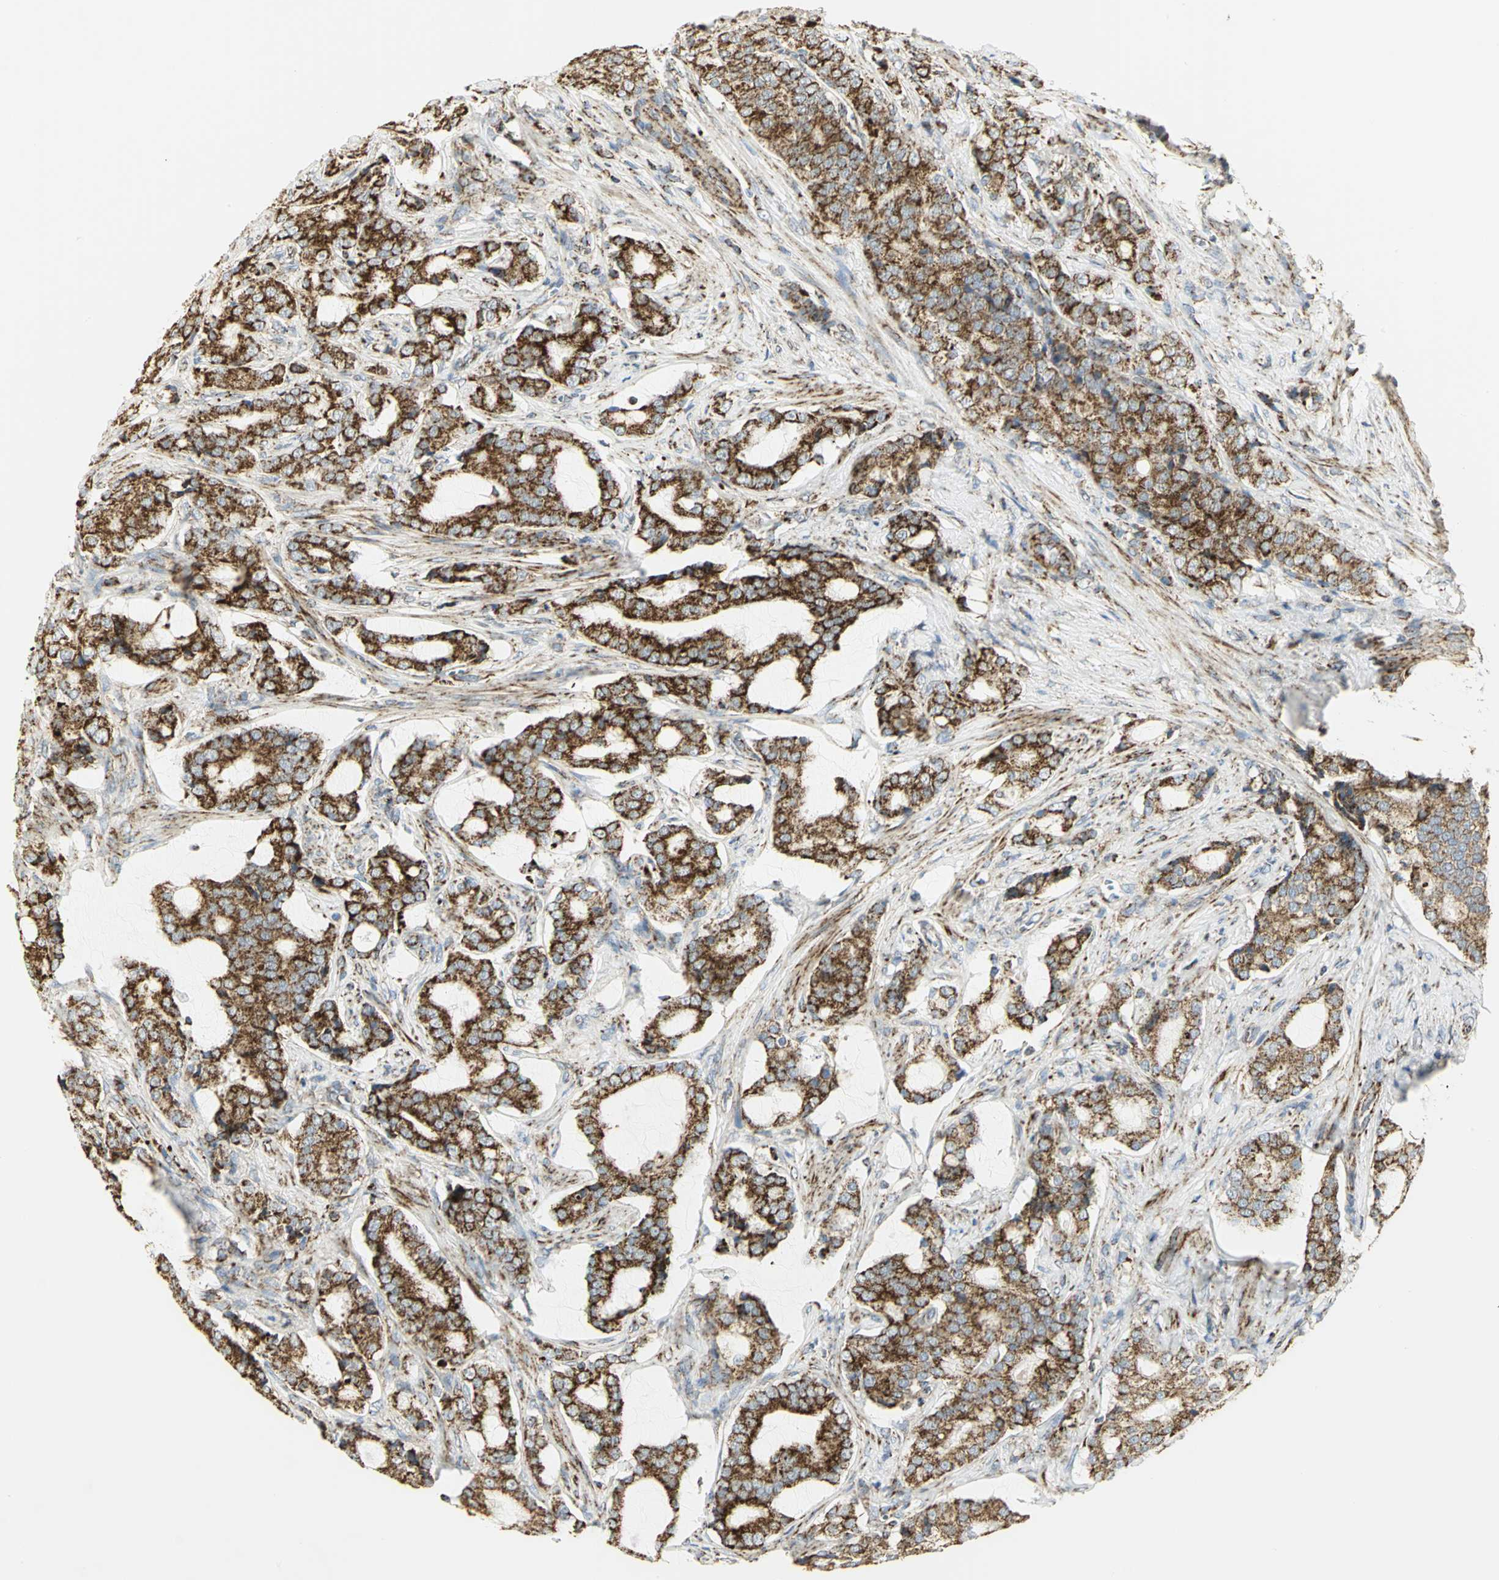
{"staining": {"intensity": "strong", "quantity": ">75%", "location": "cytoplasmic/membranous"}, "tissue": "prostate cancer", "cell_type": "Tumor cells", "image_type": "cancer", "snomed": [{"axis": "morphology", "description": "Adenocarcinoma, Low grade"}, {"axis": "topography", "description": "Prostate"}], "caption": "Protein staining by IHC shows strong cytoplasmic/membranous positivity in about >75% of tumor cells in adenocarcinoma (low-grade) (prostate).", "gene": "VDAC1", "patient": {"sex": "male", "age": 58}}